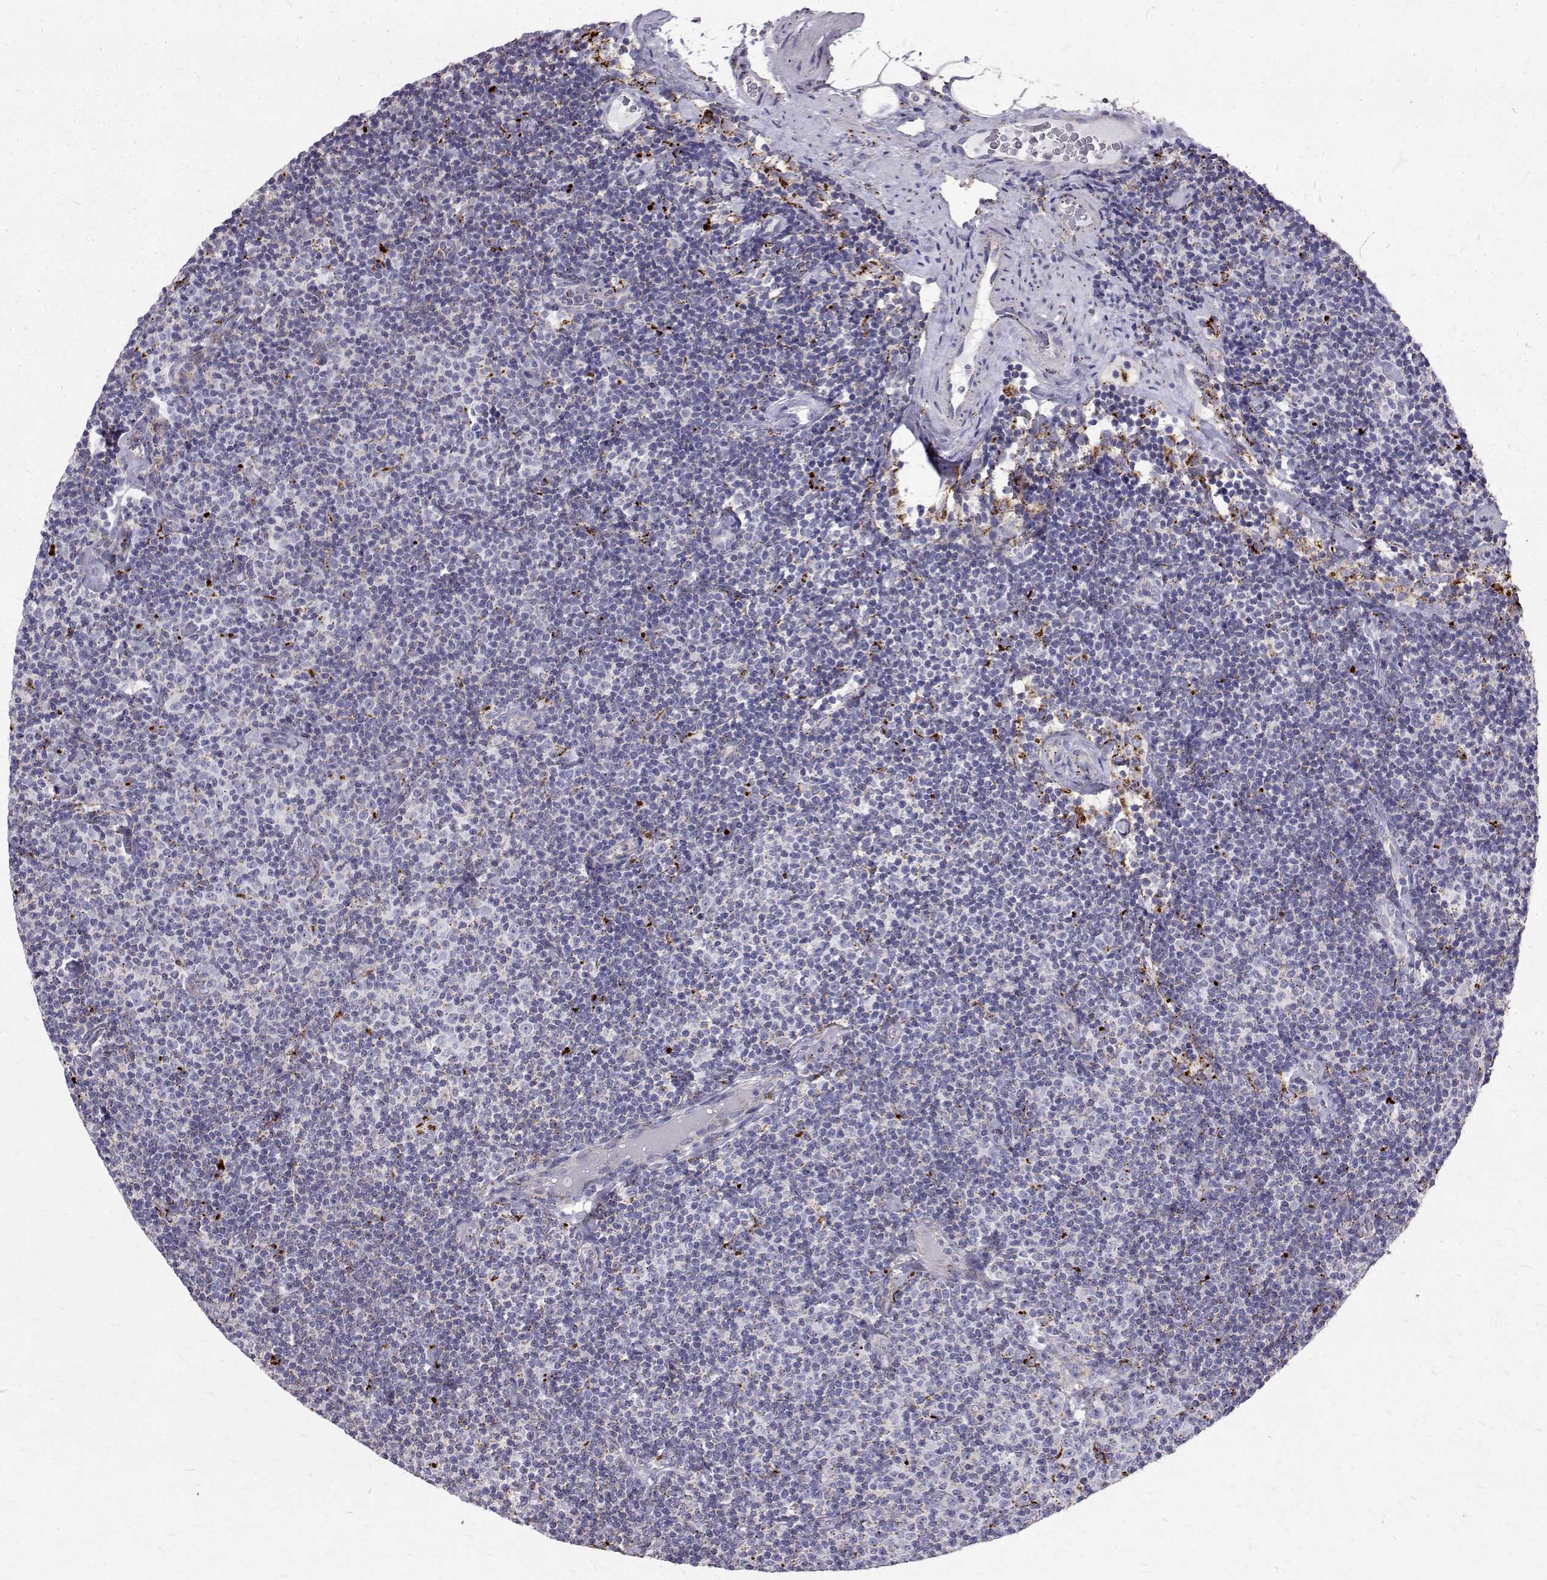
{"staining": {"intensity": "negative", "quantity": "none", "location": "none"}, "tissue": "lymphoma", "cell_type": "Tumor cells", "image_type": "cancer", "snomed": [{"axis": "morphology", "description": "Malignant lymphoma, non-Hodgkin's type, Low grade"}, {"axis": "topography", "description": "Lymph node"}], "caption": "Tumor cells are negative for brown protein staining in lymphoma.", "gene": "TPP1", "patient": {"sex": "male", "age": 81}}